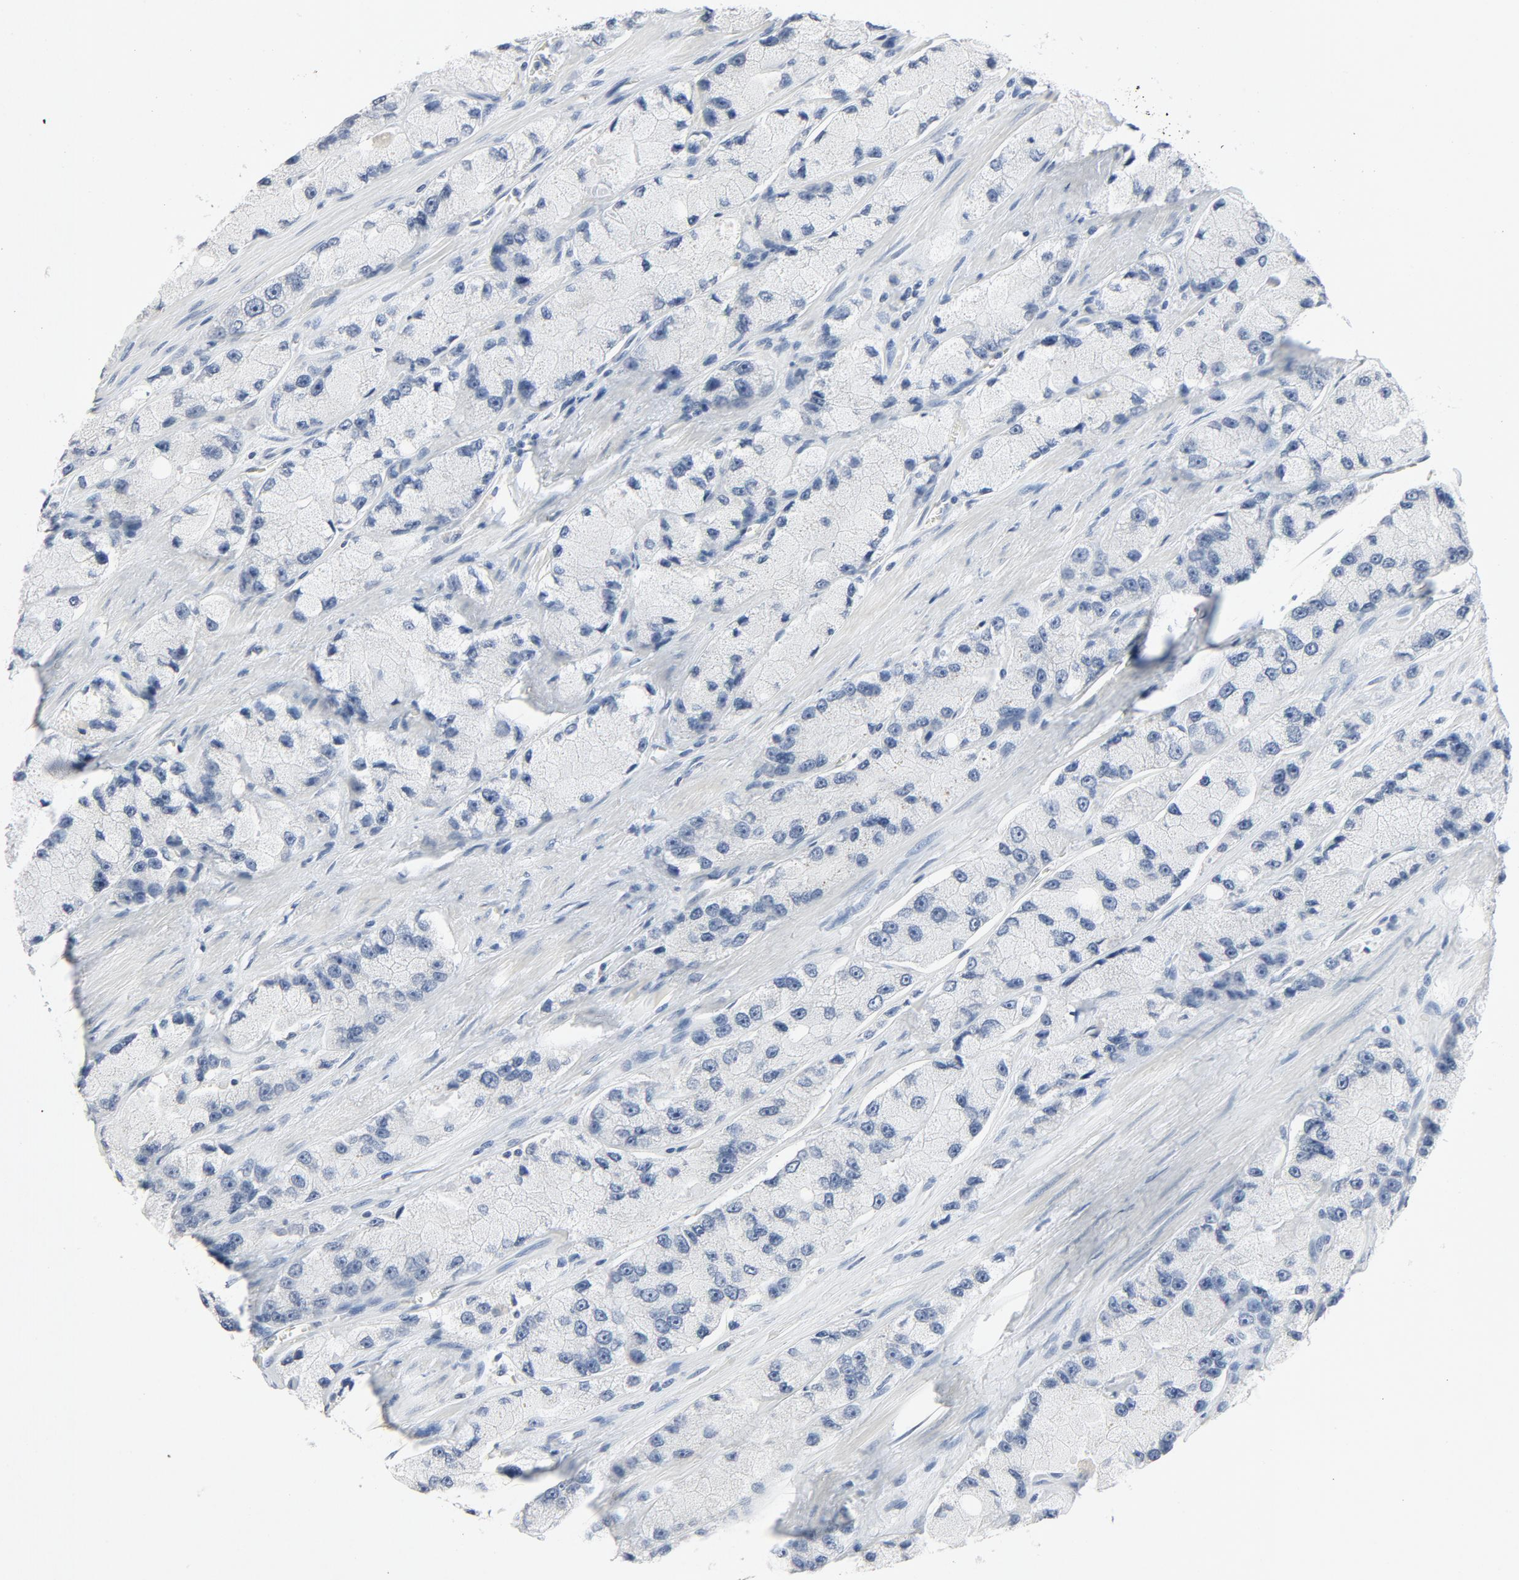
{"staining": {"intensity": "negative", "quantity": "none", "location": "none"}, "tissue": "prostate cancer", "cell_type": "Tumor cells", "image_type": "cancer", "snomed": [{"axis": "morphology", "description": "Adenocarcinoma, High grade"}, {"axis": "topography", "description": "Prostate"}], "caption": "Tumor cells show no significant protein staining in prostate high-grade adenocarcinoma.", "gene": "ZCCHC13", "patient": {"sex": "male", "age": 58}}